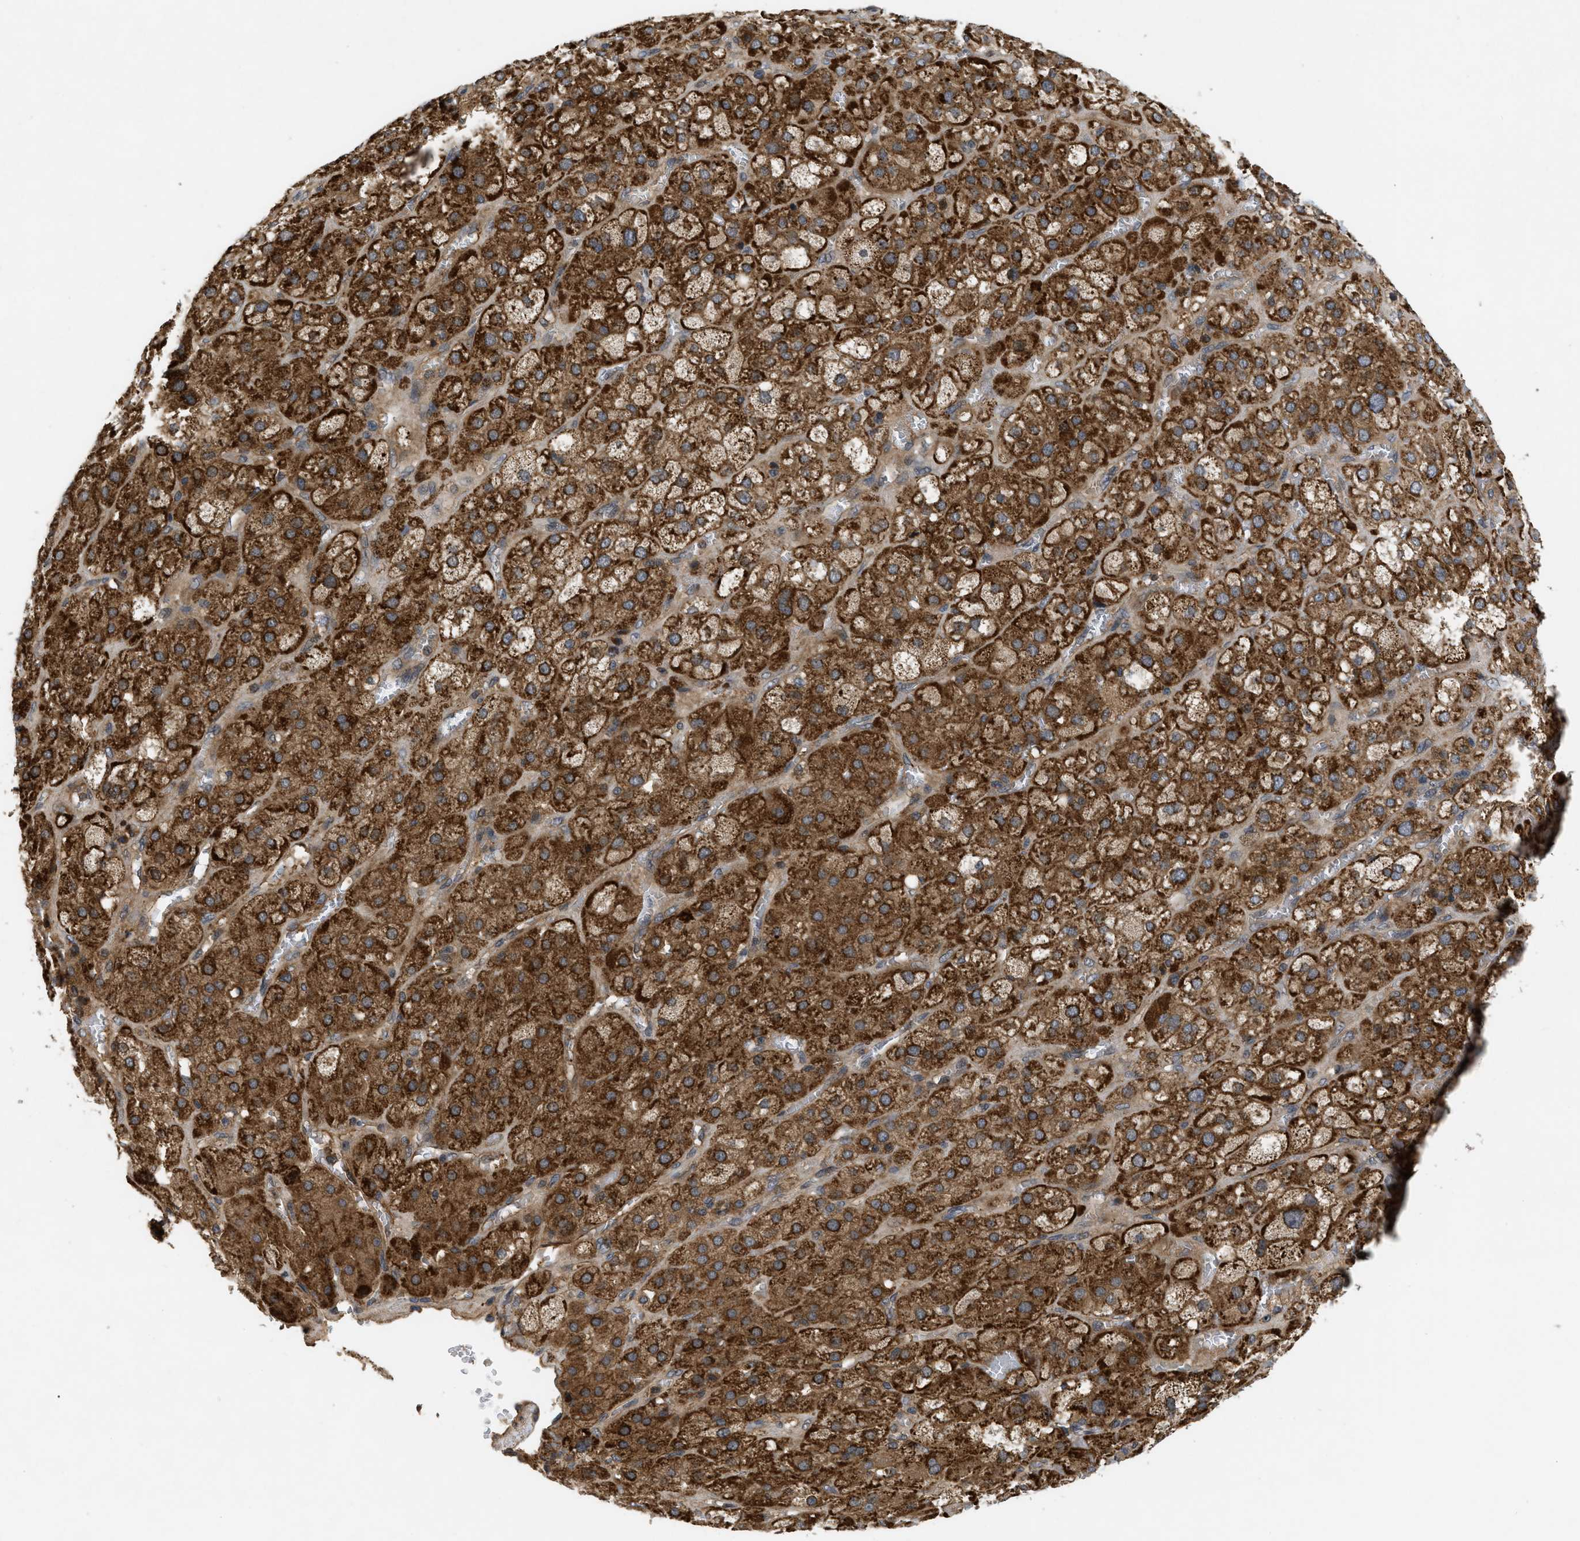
{"staining": {"intensity": "strong", "quantity": ">75%", "location": "cytoplasmic/membranous"}, "tissue": "adrenal gland", "cell_type": "Glandular cells", "image_type": "normal", "snomed": [{"axis": "morphology", "description": "Normal tissue, NOS"}, {"axis": "topography", "description": "Adrenal gland"}], "caption": "Protein expression analysis of benign adrenal gland exhibits strong cytoplasmic/membranous expression in approximately >75% of glandular cells. The protein is shown in brown color, while the nuclei are stained blue.", "gene": "RAB2A", "patient": {"sex": "female", "age": 47}}